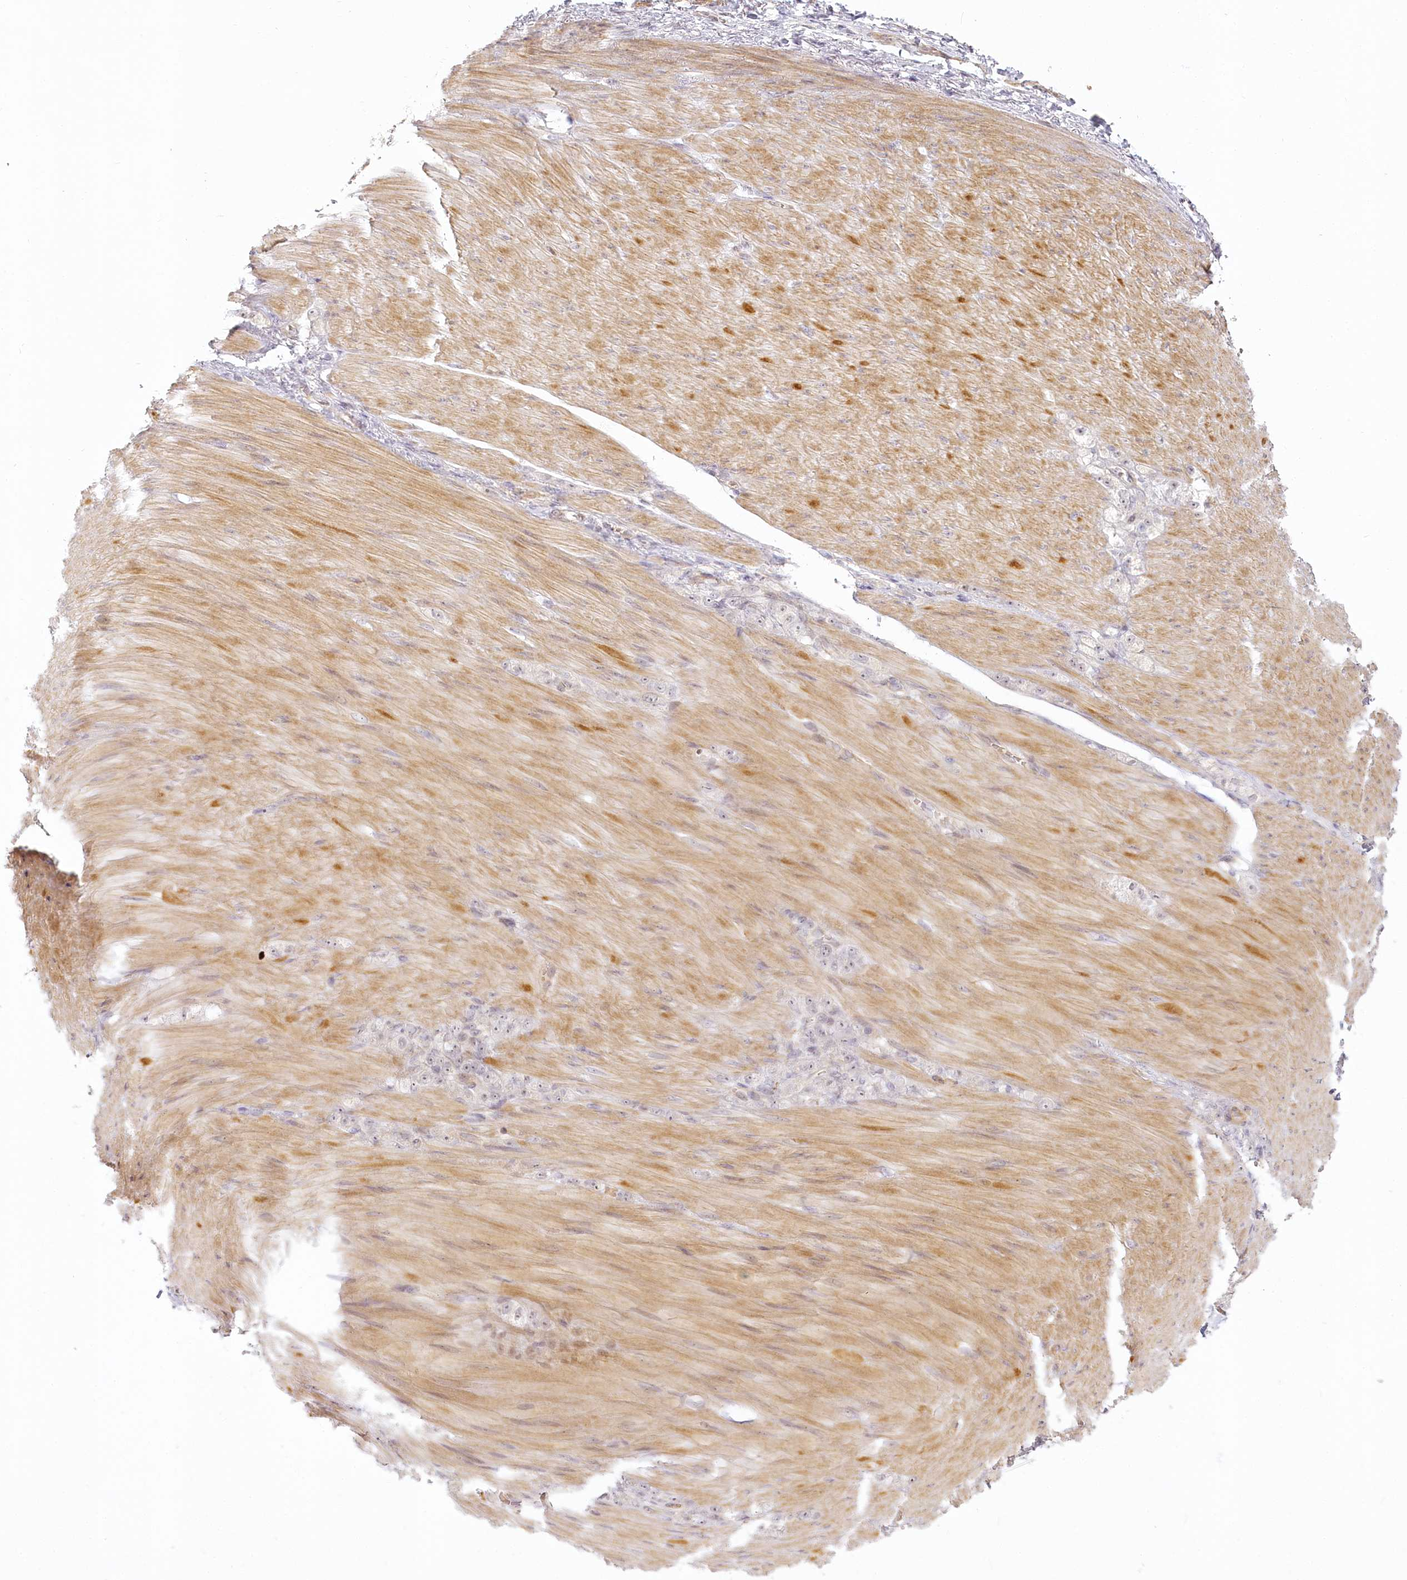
{"staining": {"intensity": "negative", "quantity": "none", "location": "none"}, "tissue": "stomach cancer", "cell_type": "Tumor cells", "image_type": "cancer", "snomed": [{"axis": "morphology", "description": "Normal tissue, NOS"}, {"axis": "morphology", "description": "Adenocarcinoma, NOS"}, {"axis": "topography", "description": "Stomach"}], "caption": "This photomicrograph is of adenocarcinoma (stomach) stained with immunohistochemistry to label a protein in brown with the nuclei are counter-stained blue. There is no staining in tumor cells.", "gene": "EXOSC7", "patient": {"sex": "male", "age": 82}}